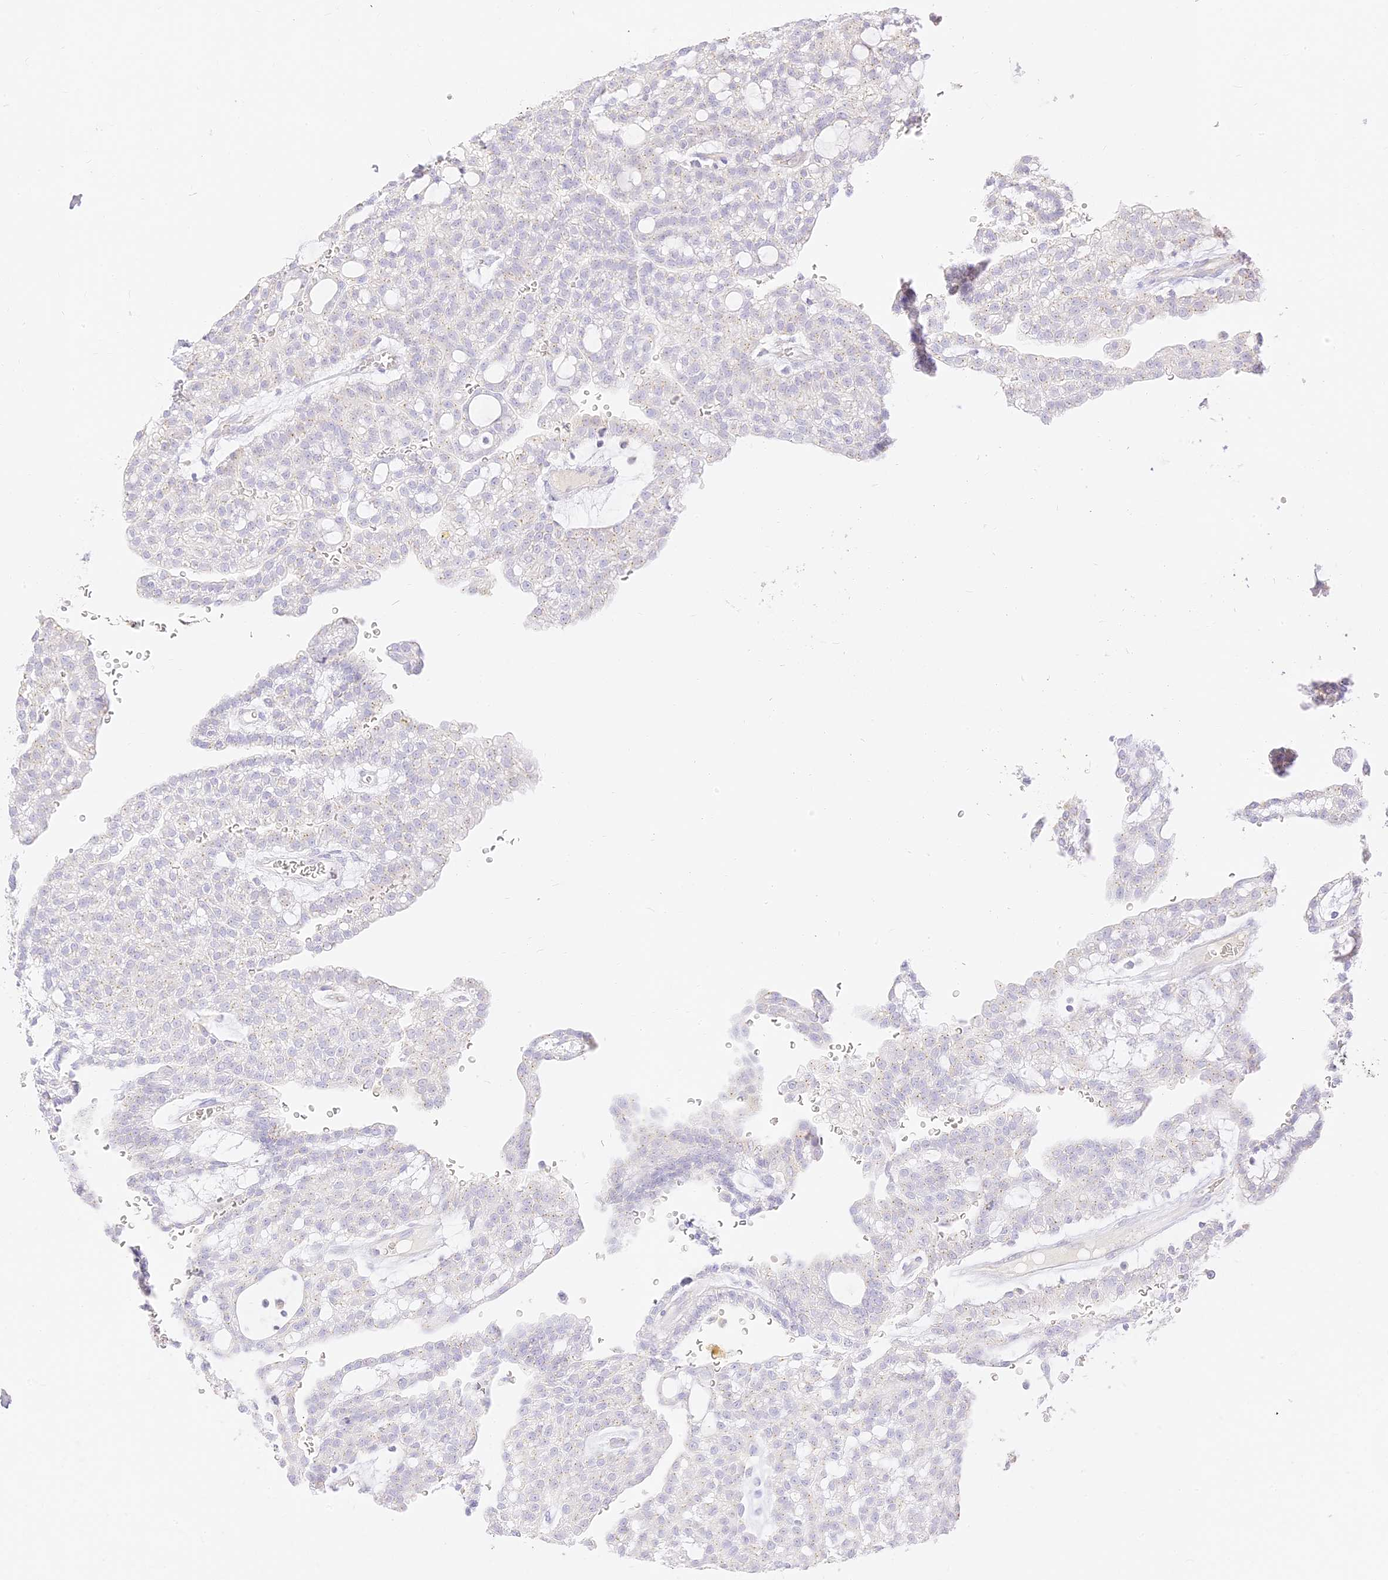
{"staining": {"intensity": "negative", "quantity": "none", "location": "none"}, "tissue": "renal cancer", "cell_type": "Tumor cells", "image_type": "cancer", "snomed": [{"axis": "morphology", "description": "Adenocarcinoma, NOS"}, {"axis": "topography", "description": "Kidney"}], "caption": "Tumor cells are negative for brown protein staining in adenocarcinoma (renal).", "gene": "SEC13", "patient": {"sex": "male", "age": 63}}